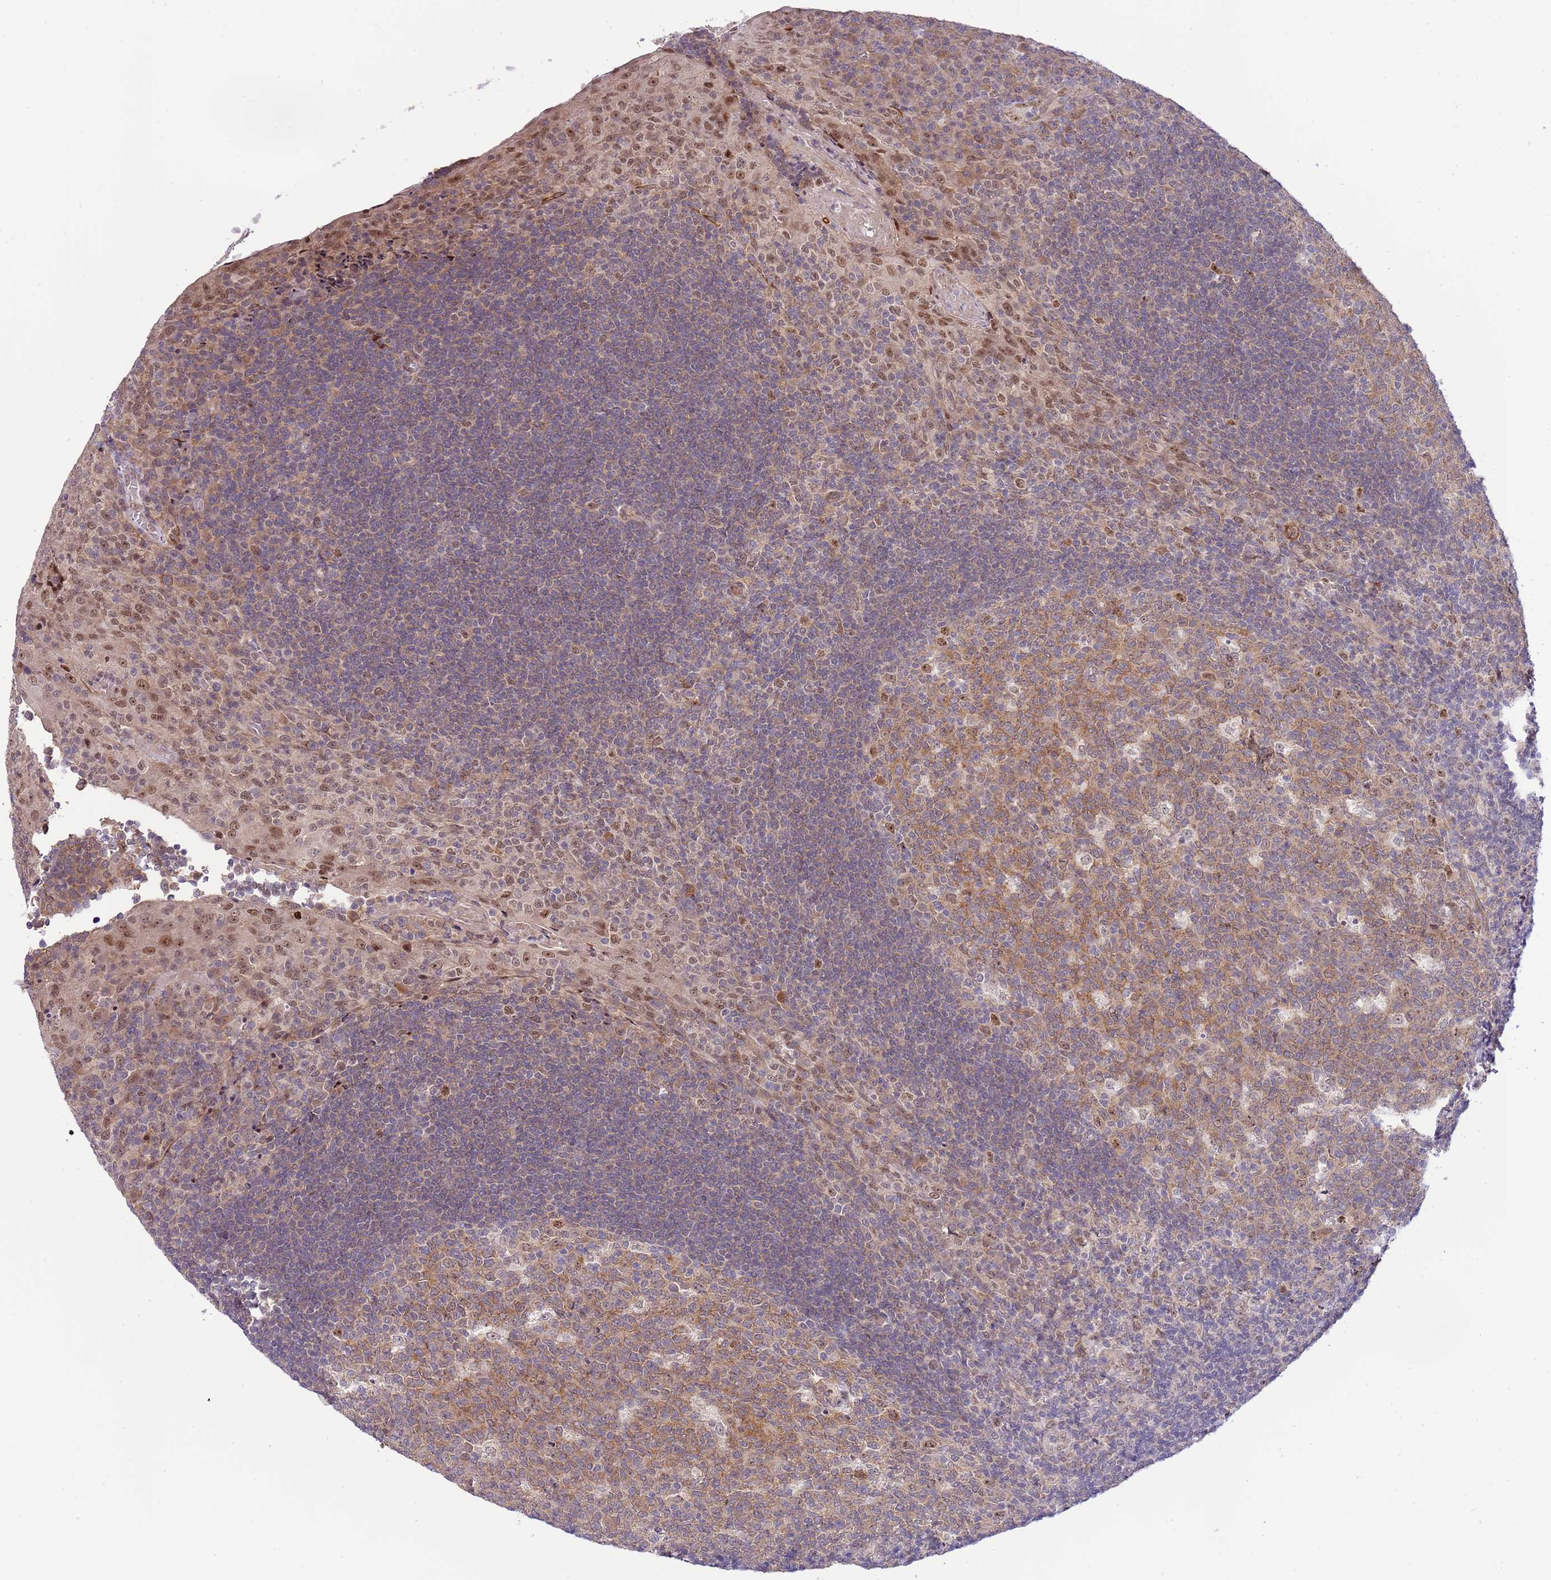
{"staining": {"intensity": "moderate", "quantity": ">75%", "location": "cytoplasmic/membranous"}, "tissue": "tonsil", "cell_type": "Germinal center cells", "image_type": "normal", "snomed": [{"axis": "morphology", "description": "Normal tissue, NOS"}, {"axis": "topography", "description": "Tonsil"}], "caption": "Immunohistochemistry (IHC) micrograph of normal human tonsil stained for a protein (brown), which displays medium levels of moderate cytoplasmic/membranous positivity in about >75% of germinal center cells.", "gene": "CHD1", "patient": {"sex": "male", "age": 17}}